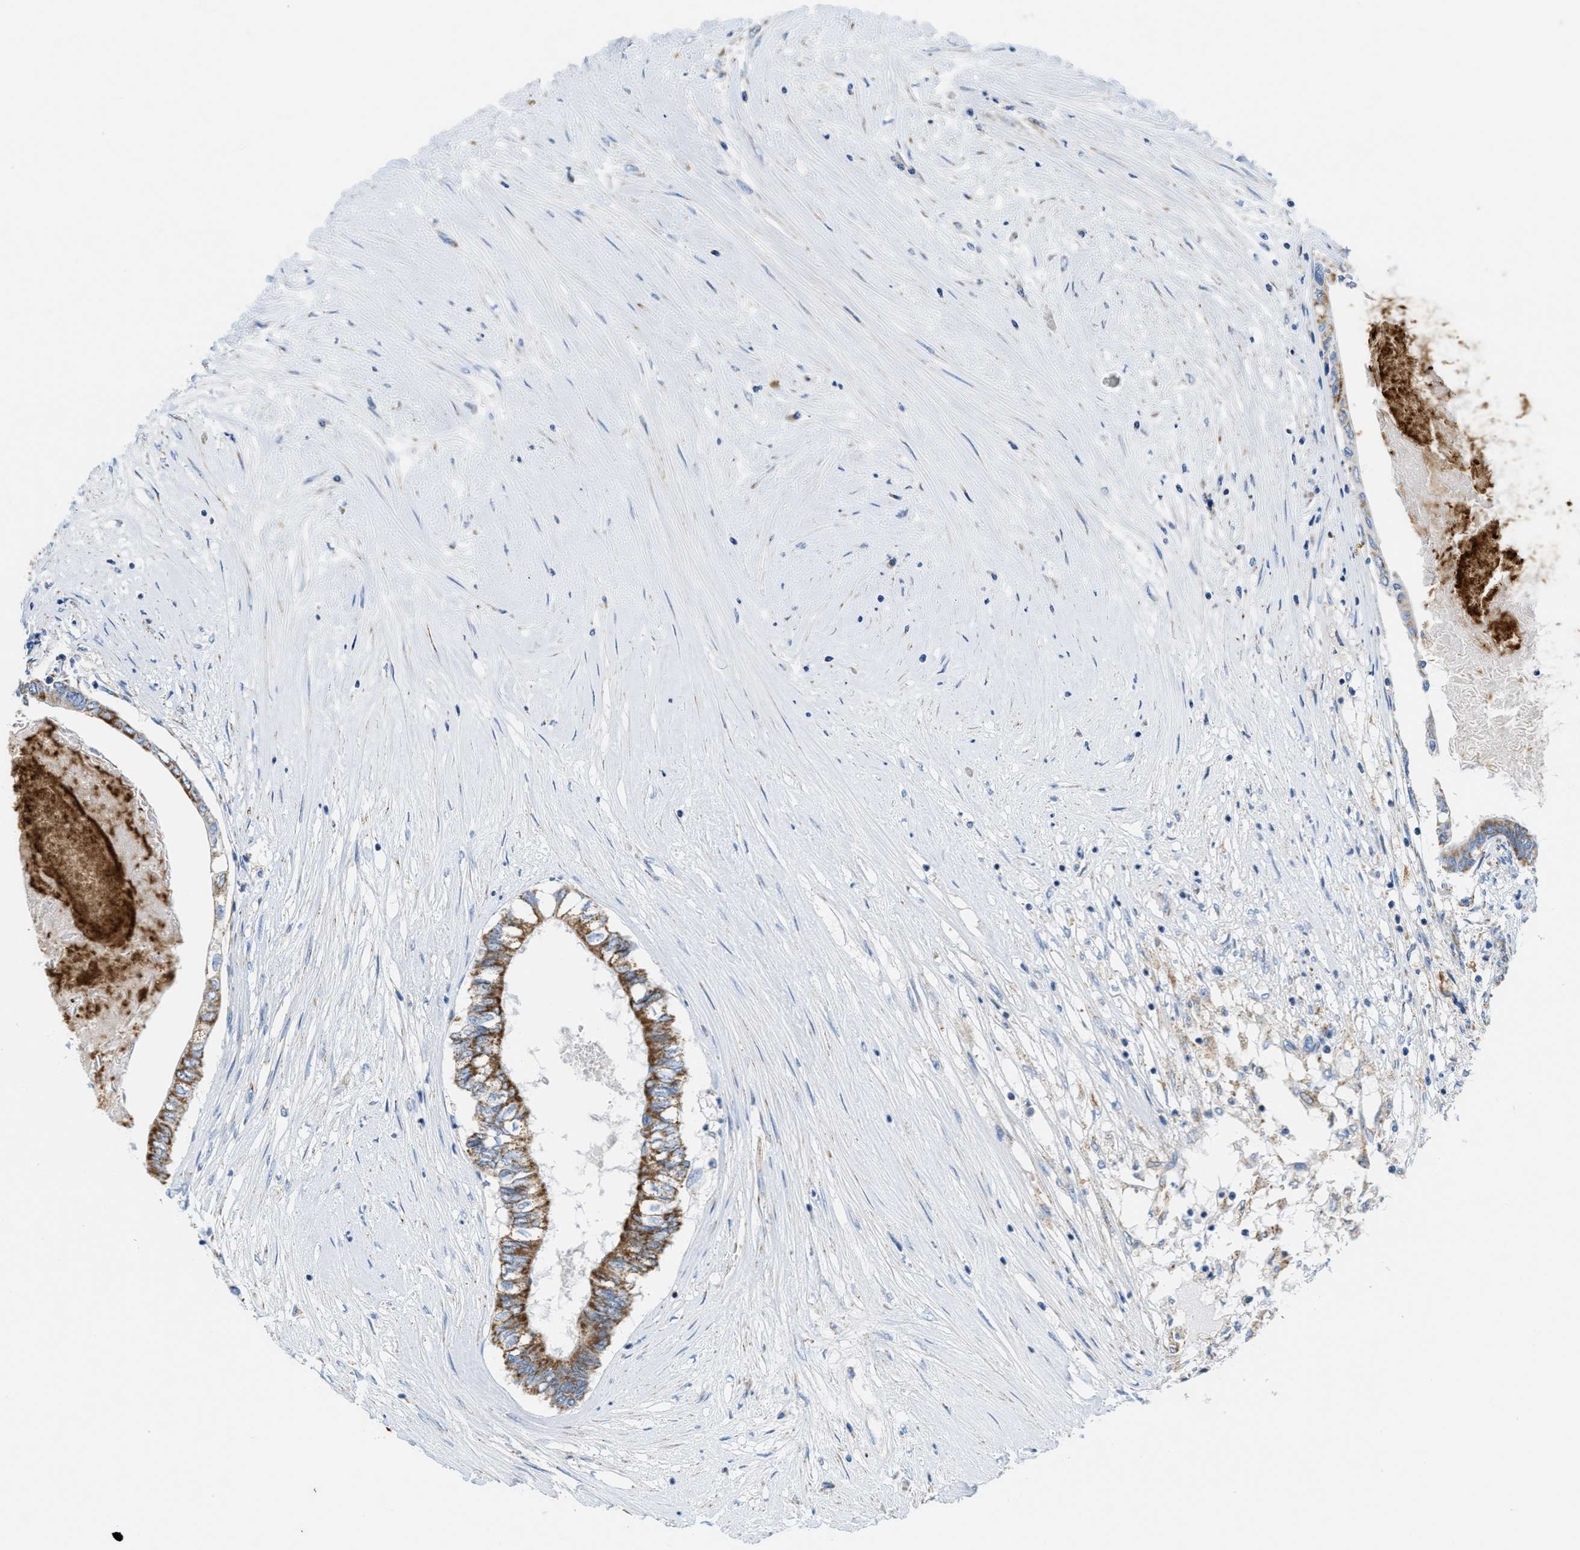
{"staining": {"intensity": "moderate", "quantity": ">75%", "location": "cytoplasmic/membranous"}, "tissue": "colorectal cancer", "cell_type": "Tumor cells", "image_type": "cancer", "snomed": [{"axis": "morphology", "description": "Adenocarcinoma, NOS"}, {"axis": "topography", "description": "Rectum"}], "caption": "This is an image of immunohistochemistry staining of adenocarcinoma (colorectal), which shows moderate positivity in the cytoplasmic/membranous of tumor cells.", "gene": "KCNJ5", "patient": {"sex": "male", "age": 63}}